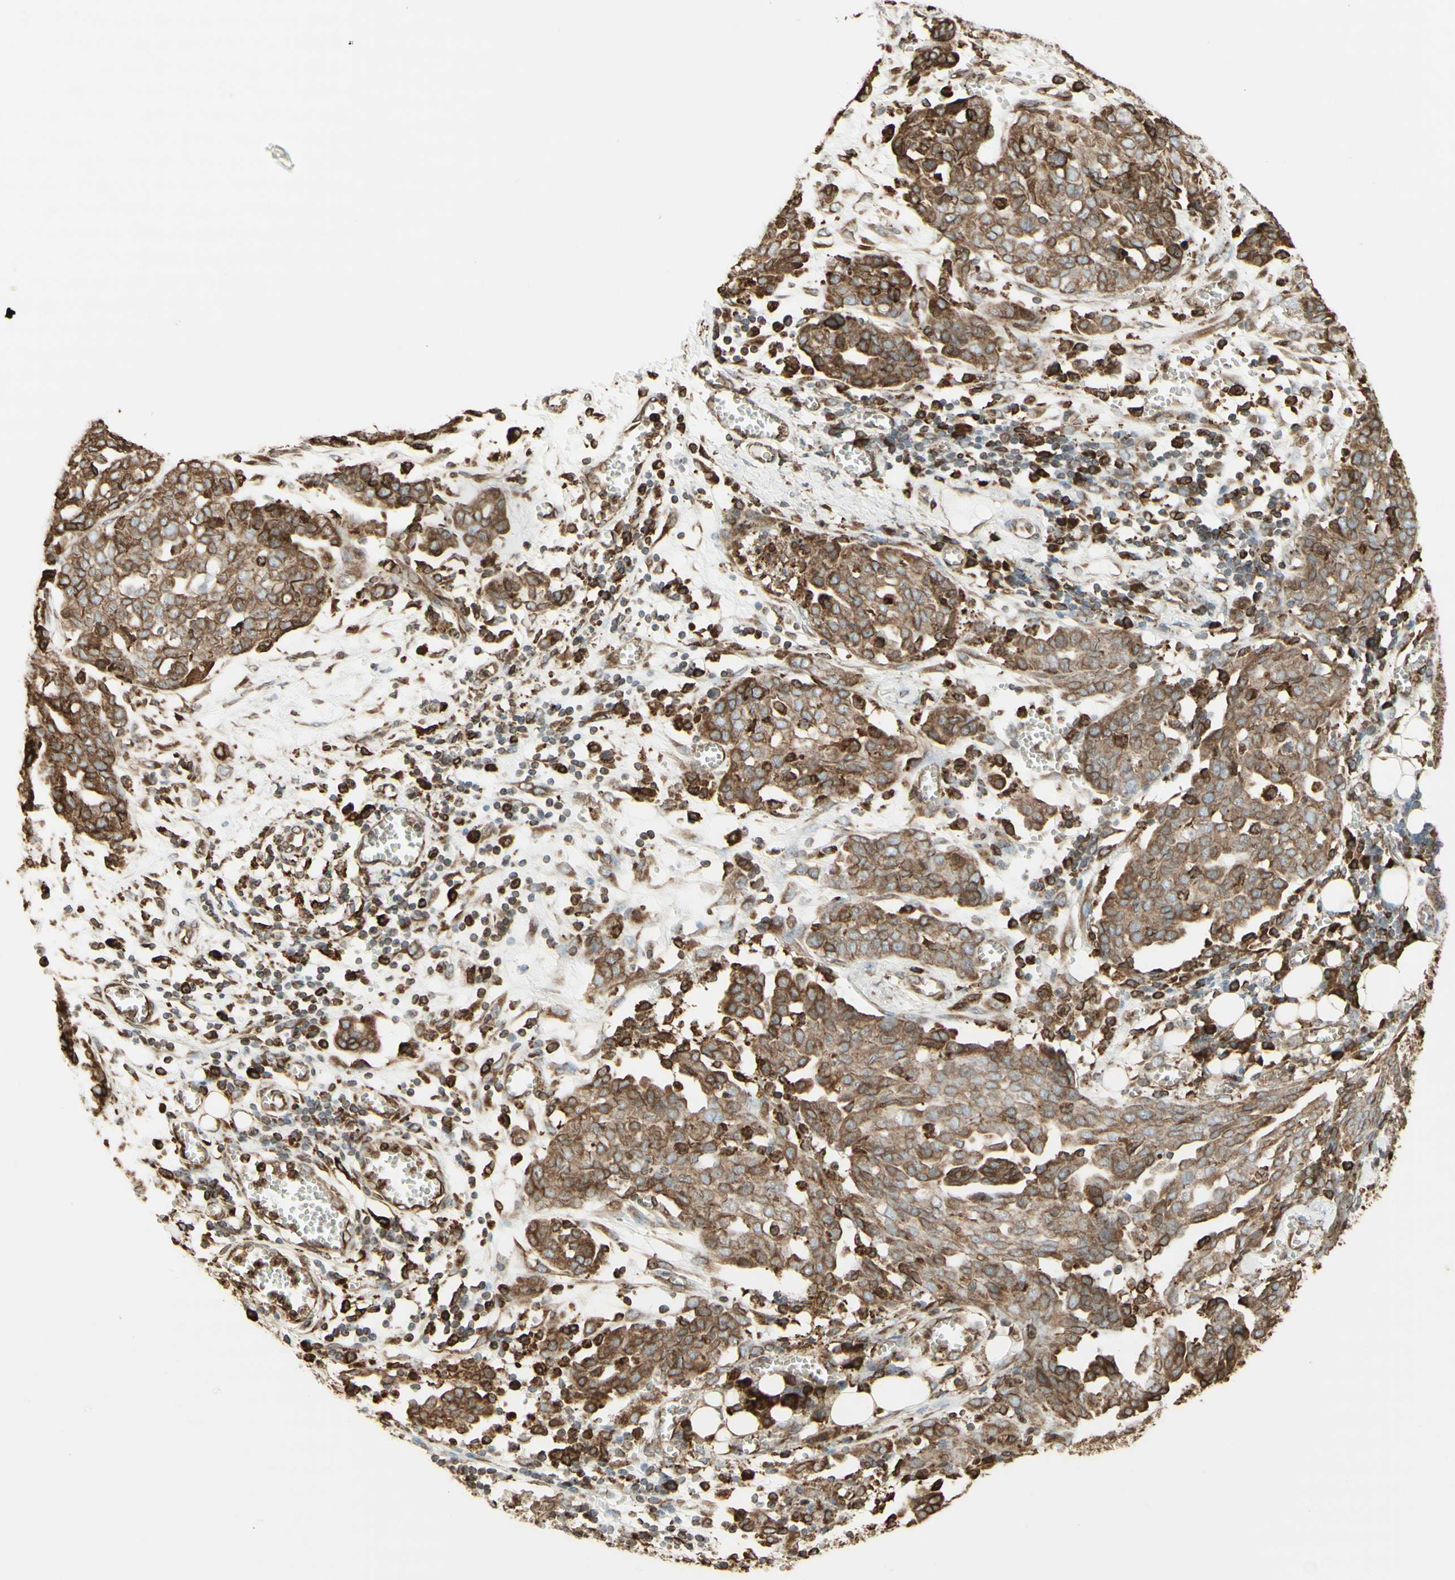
{"staining": {"intensity": "moderate", "quantity": ">75%", "location": "cytoplasmic/membranous"}, "tissue": "ovarian cancer", "cell_type": "Tumor cells", "image_type": "cancer", "snomed": [{"axis": "morphology", "description": "Cystadenocarcinoma, serous, NOS"}, {"axis": "topography", "description": "Soft tissue"}, {"axis": "topography", "description": "Ovary"}], "caption": "Serous cystadenocarcinoma (ovarian) stained with a protein marker reveals moderate staining in tumor cells.", "gene": "CANX", "patient": {"sex": "female", "age": 57}}